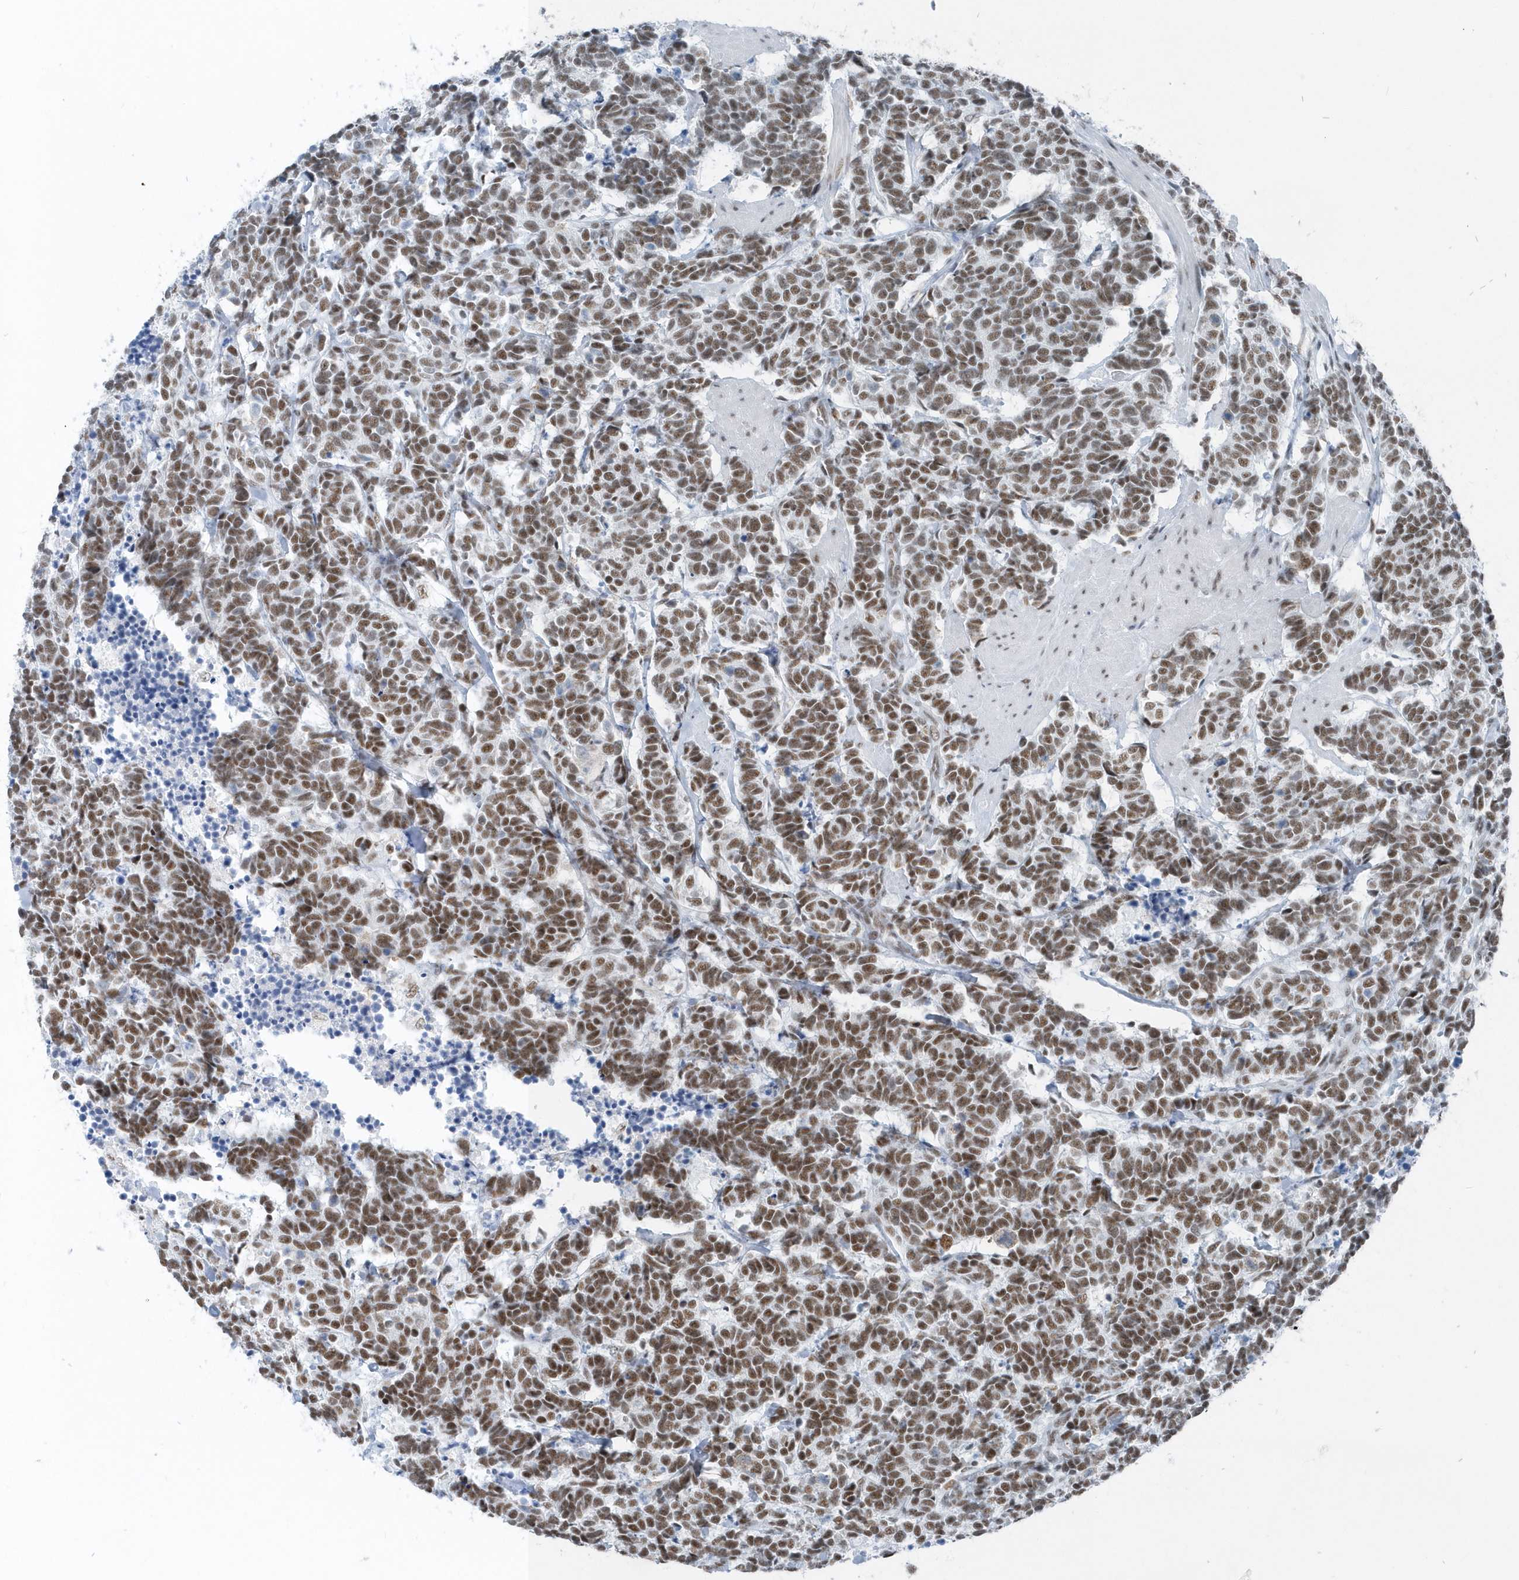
{"staining": {"intensity": "strong", "quantity": ">75%", "location": "nuclear"}, "tissue": "carcinoid", "cell_type": "Tumor cells", "image_type": "cancer", "snomed": [{"axis": "morphology", "description": "Carcinoma, NOS"}, {"axis": "morphology", "description": "Carcinoid, malignant, NOS"}, {"axis": "topography", "description": "Urinary bladder"}], "caption": "Strong nuclear protein expression is seen in approximately >75% of tumor cells in carcinoid (malignant).", "gene": "FIP1L1", "patient": {"sex": "male", "age": 57}}